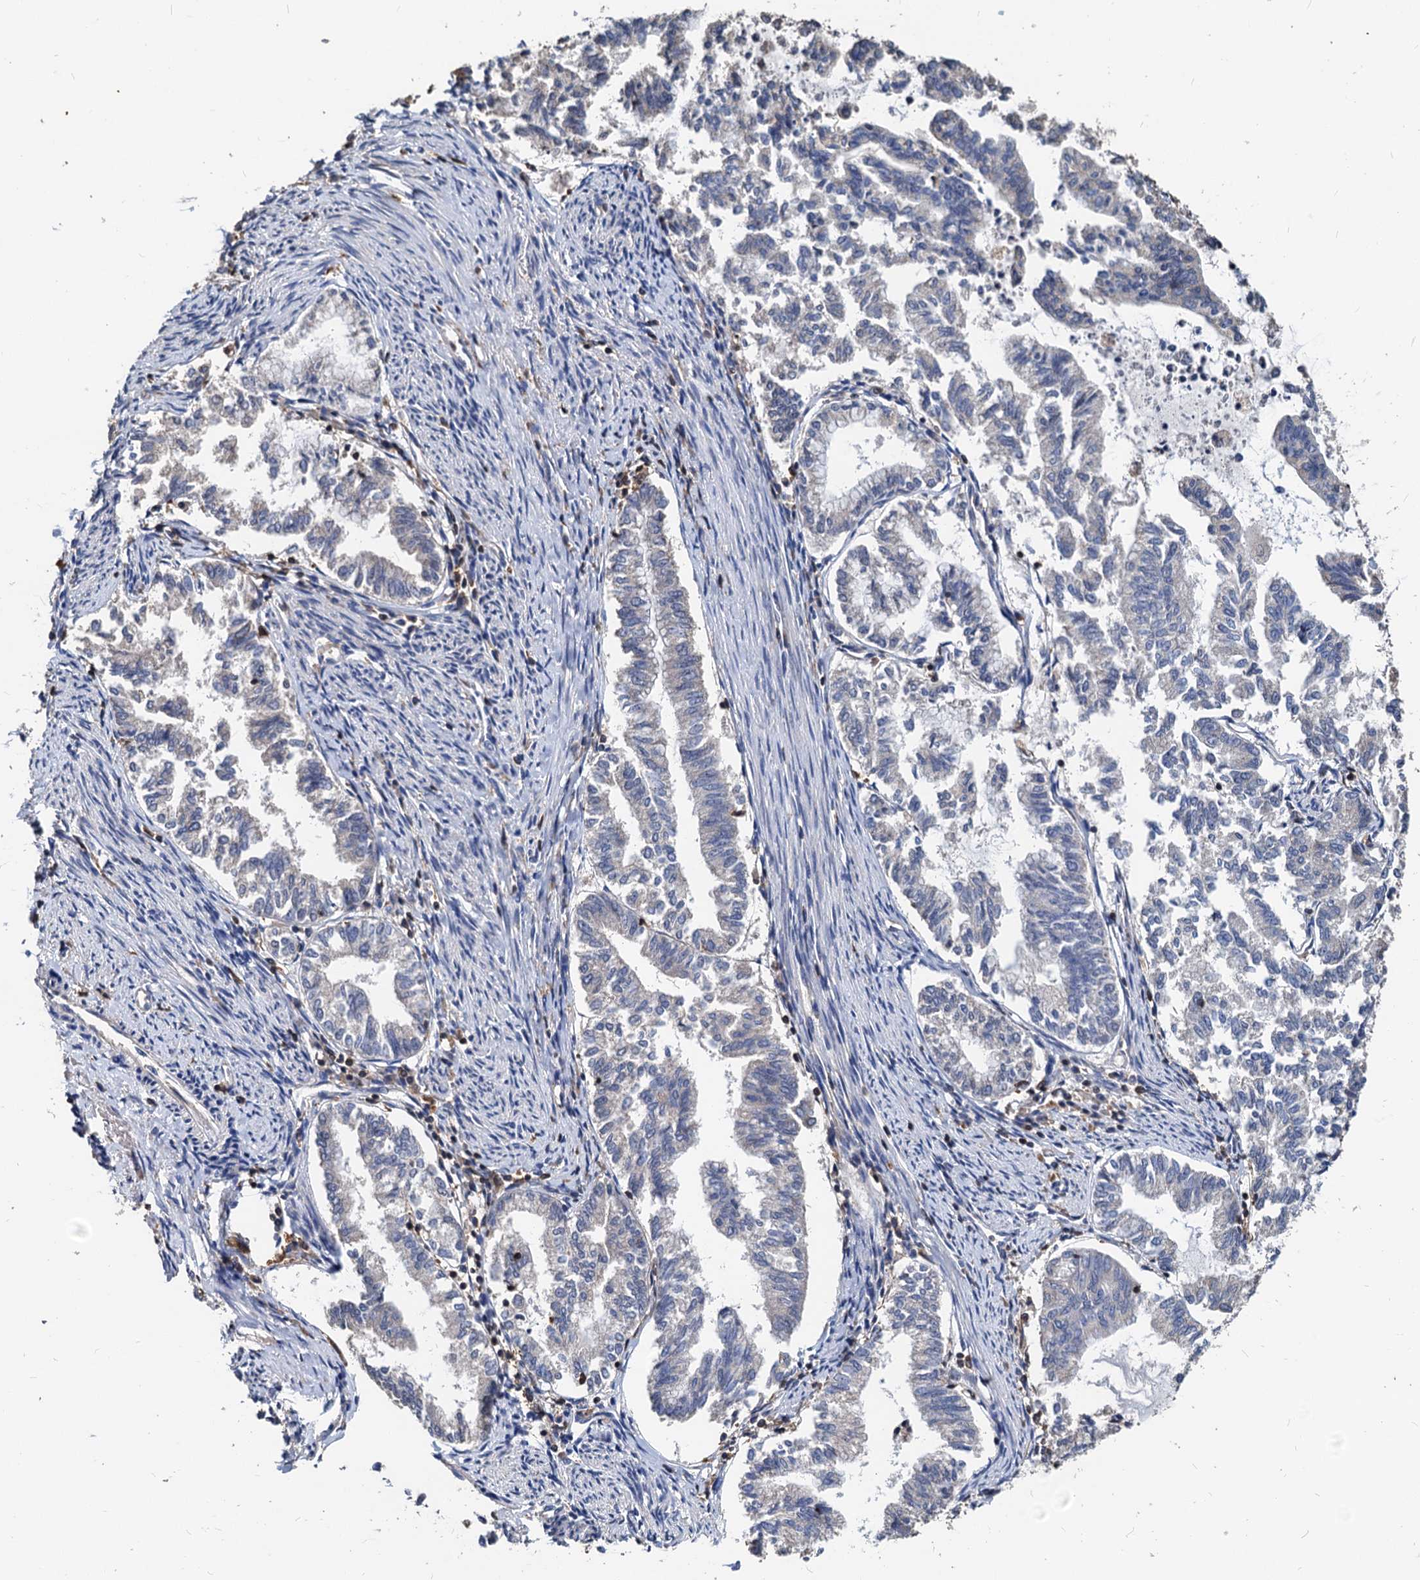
{"staining": {"intensity": "negative", "quantity": "none", "location": "none"}, "tissue": "endometrial cancer", "cell_type": "Tumor cells", "image_type": "cancer", "snomed": [{"axis": "morphology", "description": "Adenocarcinoma, NOS"}, {"axis": "topography", "description": "Endometrium"}], "caption": "An immunohistochemistry micrograph of endometrial cancer is shown. There is no staining in tumor cells of endometrial cancer.", "gene": "LCP2", "patient": {"sex": "female", "age": 79}}